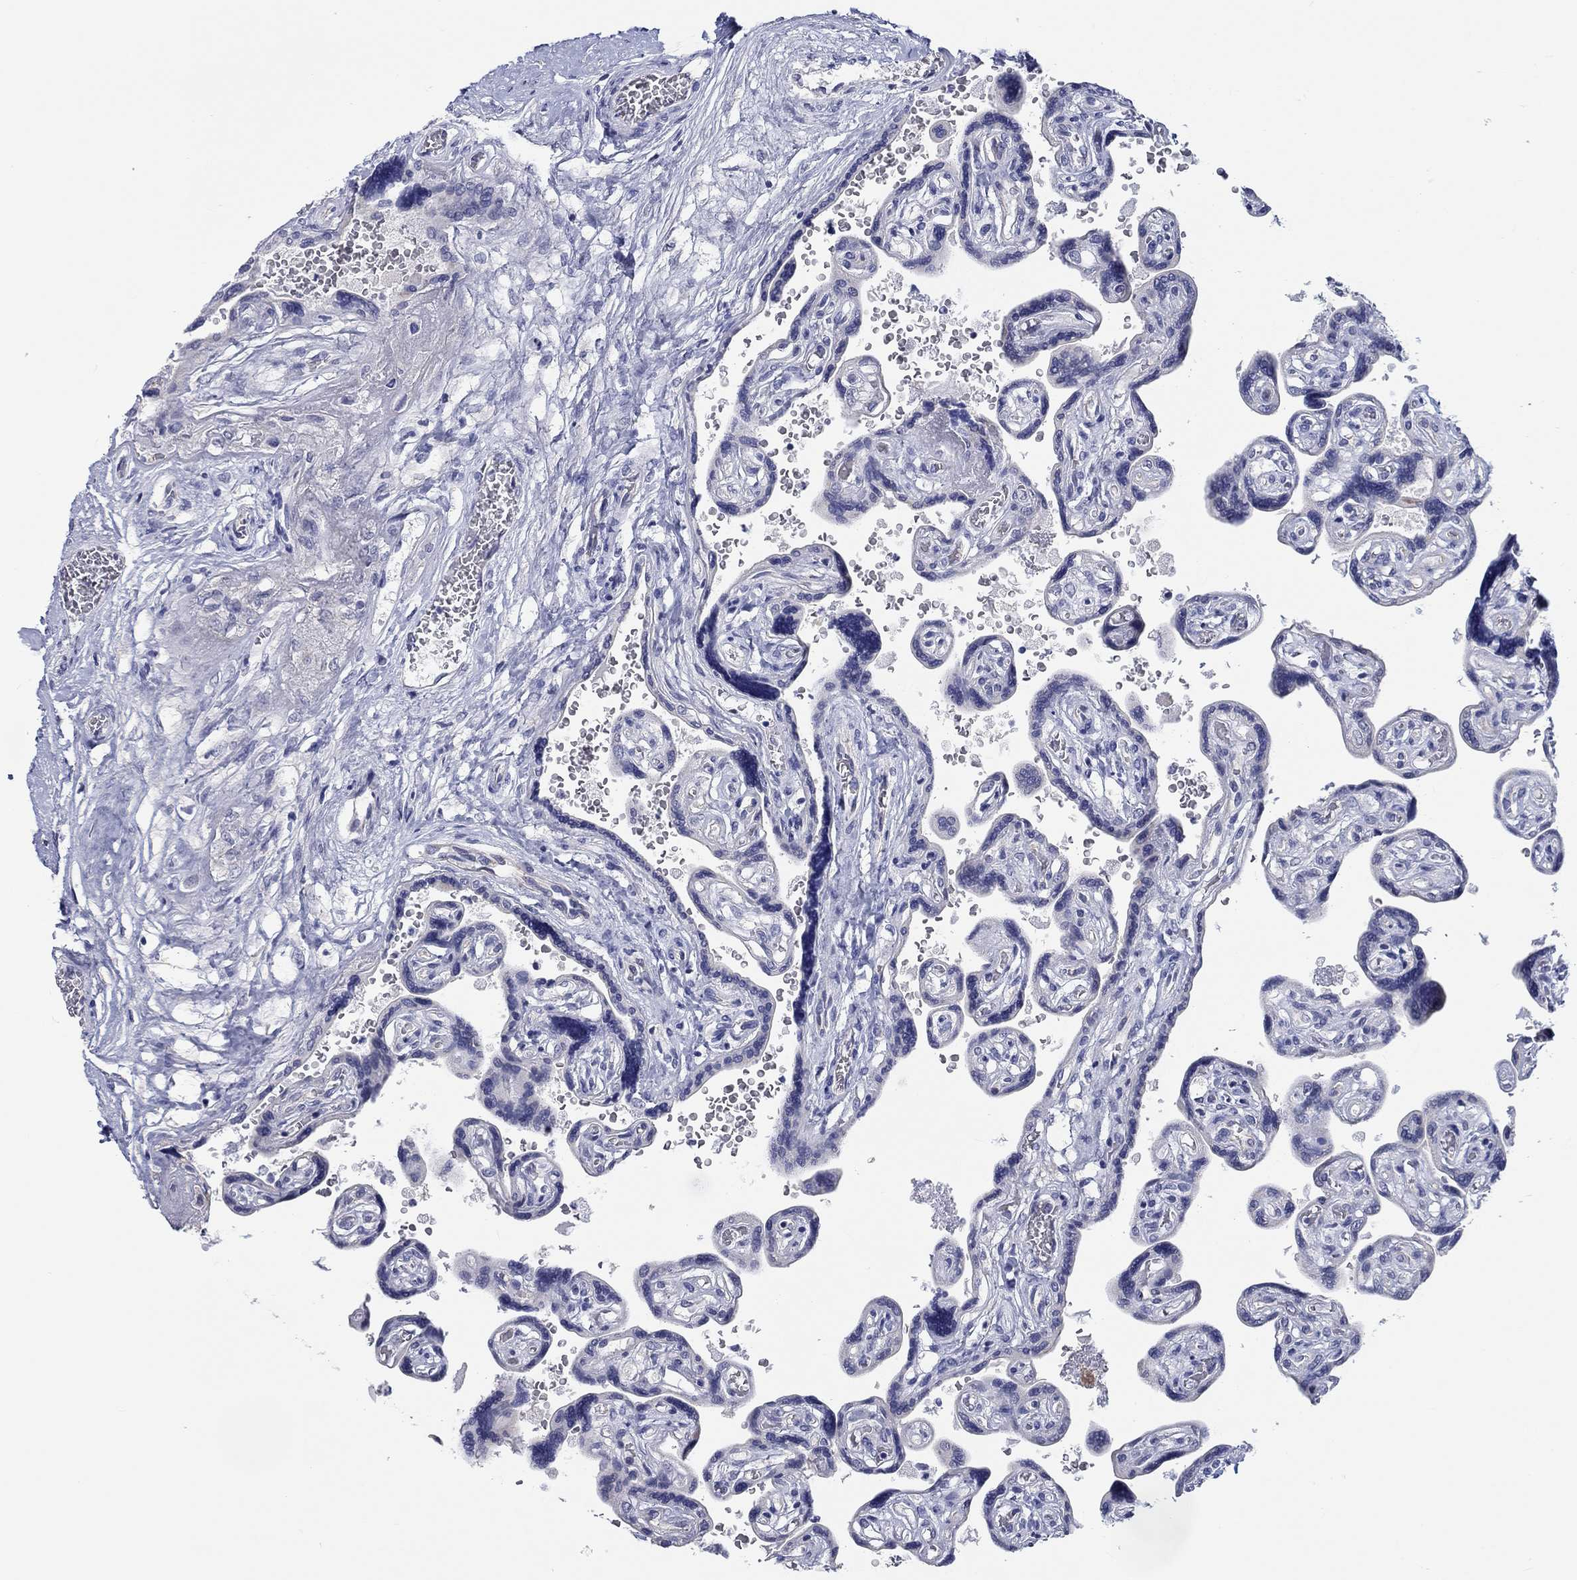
{"staining": {"intensity": "negative", "quantity": "none", "location": "none"}, "tissue": "placenta", "cell_type": "Decidual cells", "image_type": "normal", "snomed": [{"axis": "morphology", "description": "Normal tissue, NOS"}, {"axis": "topography", "description": "Placenta"}], "caption": "Photomicrograph shows no protein staining in decidual cells of benign placenta. (DAB (3,3'-diaminobenzidine) IHC with hematoxylin counter stain).", "gene": "LRRC4C", "patient": {"sex": "female", "age": 32}}